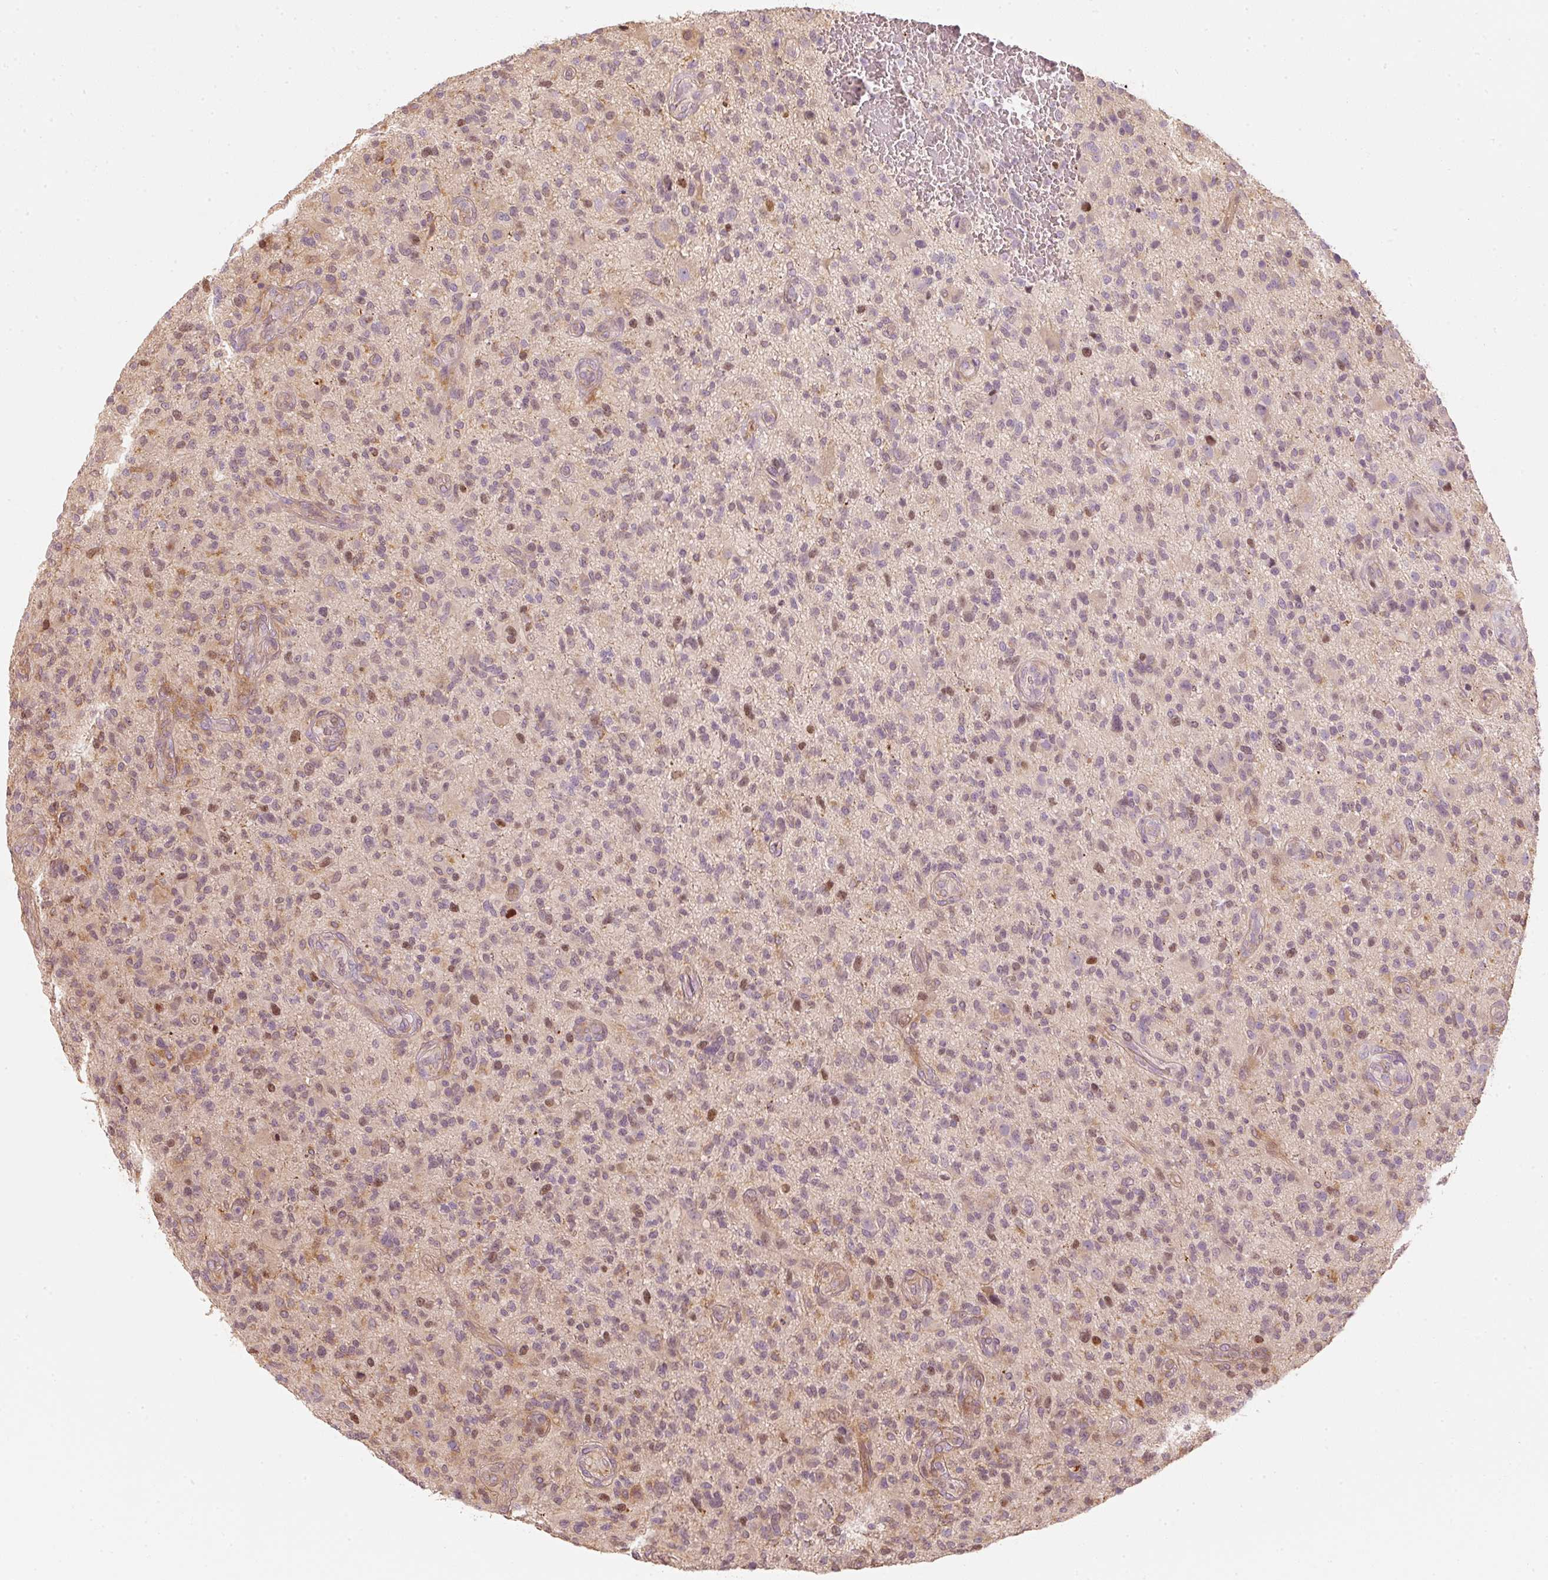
{"staining": {"intensity": "moderate", "quantity": "<25%", "location": "nuclear"}, "tissue": "glioma", "cell_type": "Tumor cells", "image_type": "cancer", "snomed": [{"axis": "morphology", "description": "Glioma, malignant, High grade"}, {"axis": "topography", "description": "Brain"}], "caption": "Immunohistochemical staining of human malignant glioma (high-grade) displays low levels of moderate nuclear protein positivity in approximately <25% of tumor cells.", "gene": "TREX2", "patient": {"sex": "male", "age": 47}}